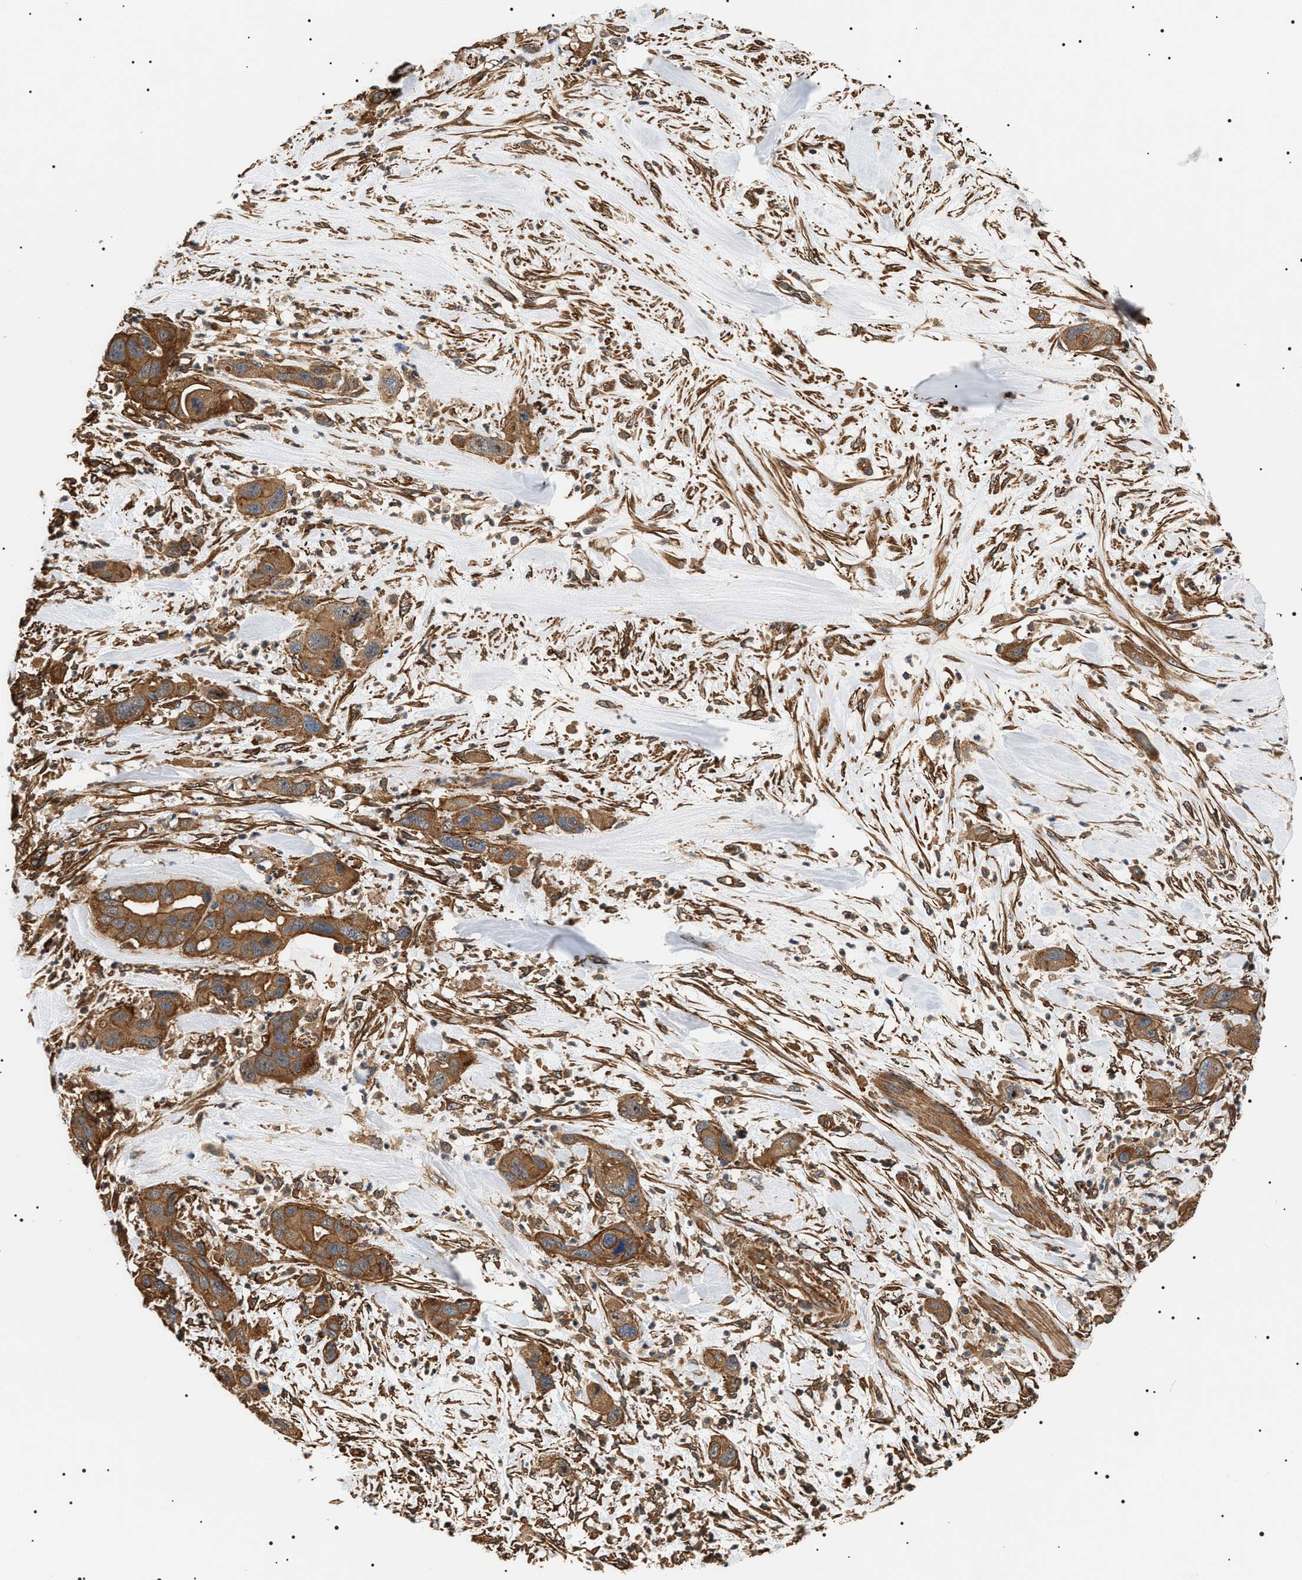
{"staining": {"intensity": "moderate", "quantity": ">75%", "location": "cytoplasmic/membranous"}, "tissue": "pancreatic cancer", "cell_type": "Tumor cells", "image_type": "cancer", "snomed": [{"axis": "morphology", "description": "Adenocarcinoma, NOS"}, {"axis": "topography", "description": "Pancreas"}], "caption": "This image exhibits immunohistochemistry staining of human pancreatic cancer, with medium moderate cytoplasmic/membranous positivity in about >75% of tumor cells.", "gene": "SH3GLB2", "patient": {"sex": "female", "age": 71}}